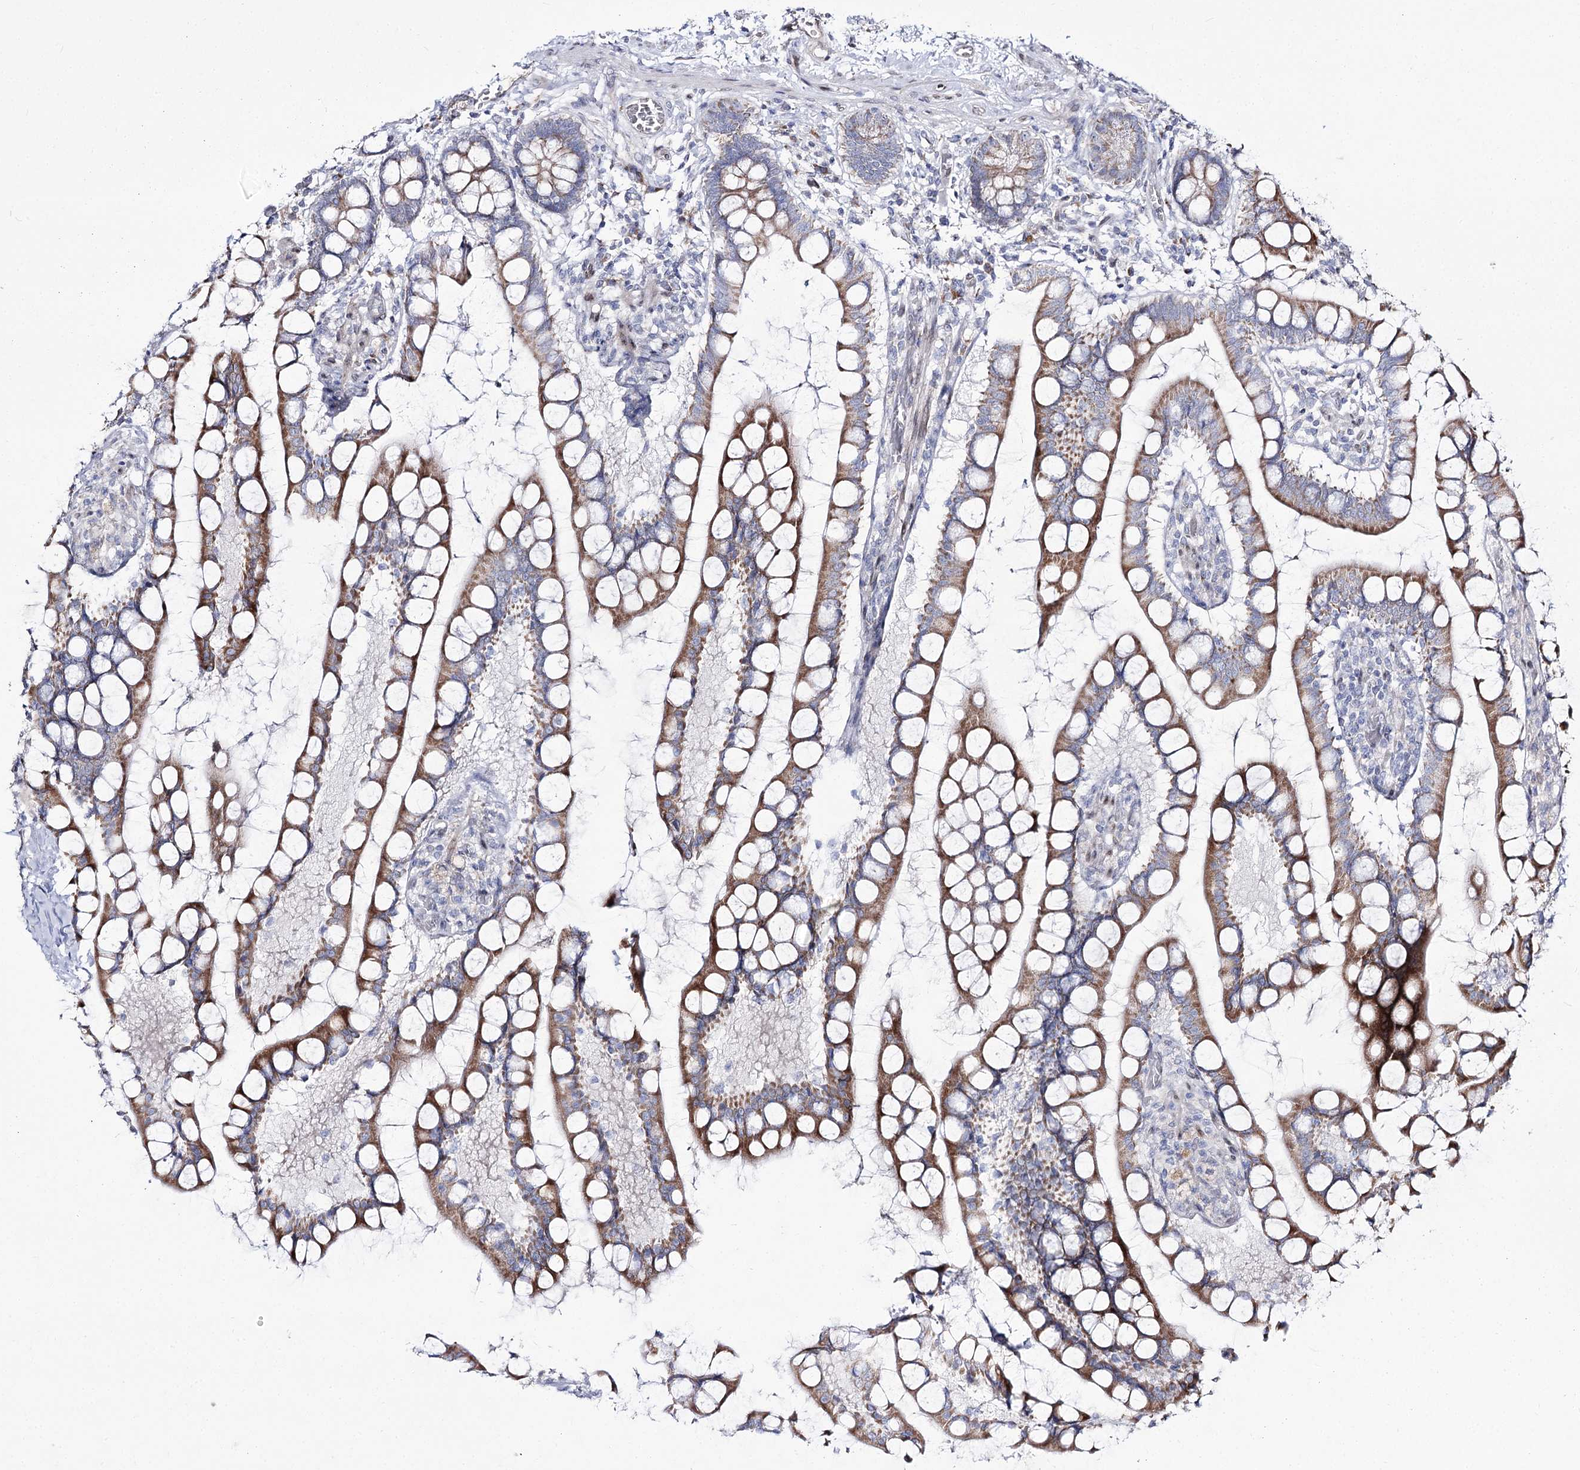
{"staining": {"intensity": "moderate", "quantity": ">75%", "location": "cytoplasmic/membranous"}, "tissue": "small intestine", "cell_type": "Glandular cells", "image_type": "normal", "snomed": [{"axis": "morphology", "description": "Normal tissue, NOS"}, {"axis": "topography", "description": "Small intestine"}], "caption": "Immunohistochemical staining of normal small intestine shows medium levels of moderate cytoplasmic/membranous staining in about >75% of glandular cells. (Brightfield microscopy of DAB IHC at high magnification).", "gene": "C11orf80", "patient": {"sex": "male", "age": 52}}